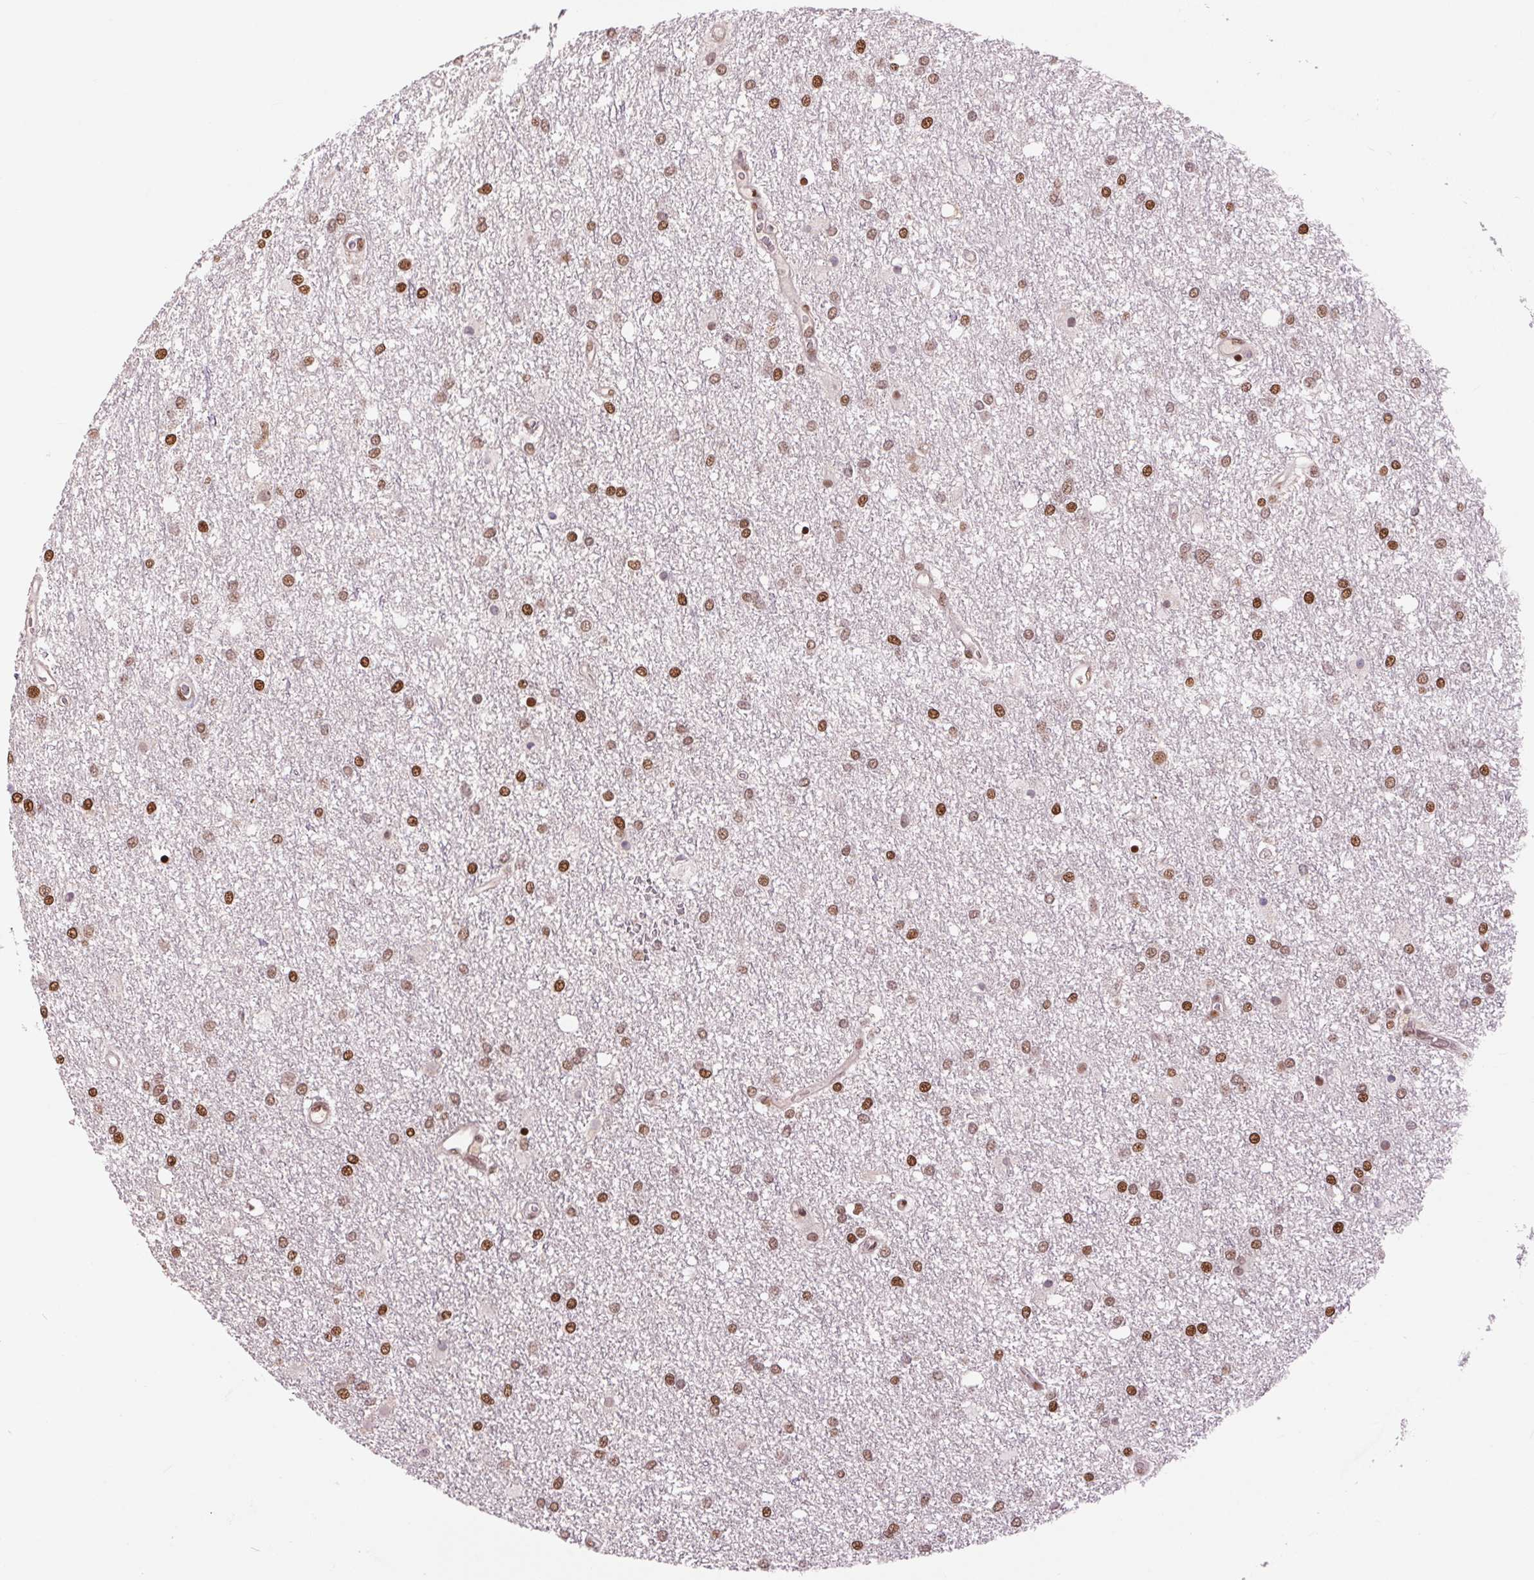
{"staining": {"intensity": "moderate", "quantity": ">75%", "location": "nuclear"}, "tissue": "glioma", "cell_type": "Tumor cells", "image_type": "cancer", "snomed": [{"axis": "morphology", "description": "Glioma, malignant, High grade"}, {"axis": "topography", "description": "Brain"}], "caption": "The image reveals immunohistochemical staining of malignant glioma (high-grade). There is moderate nuclear expression is present in about >75% of tumor cells.", "gene": "RAD23A", "patient": {"sex": "female", "age": 61}}